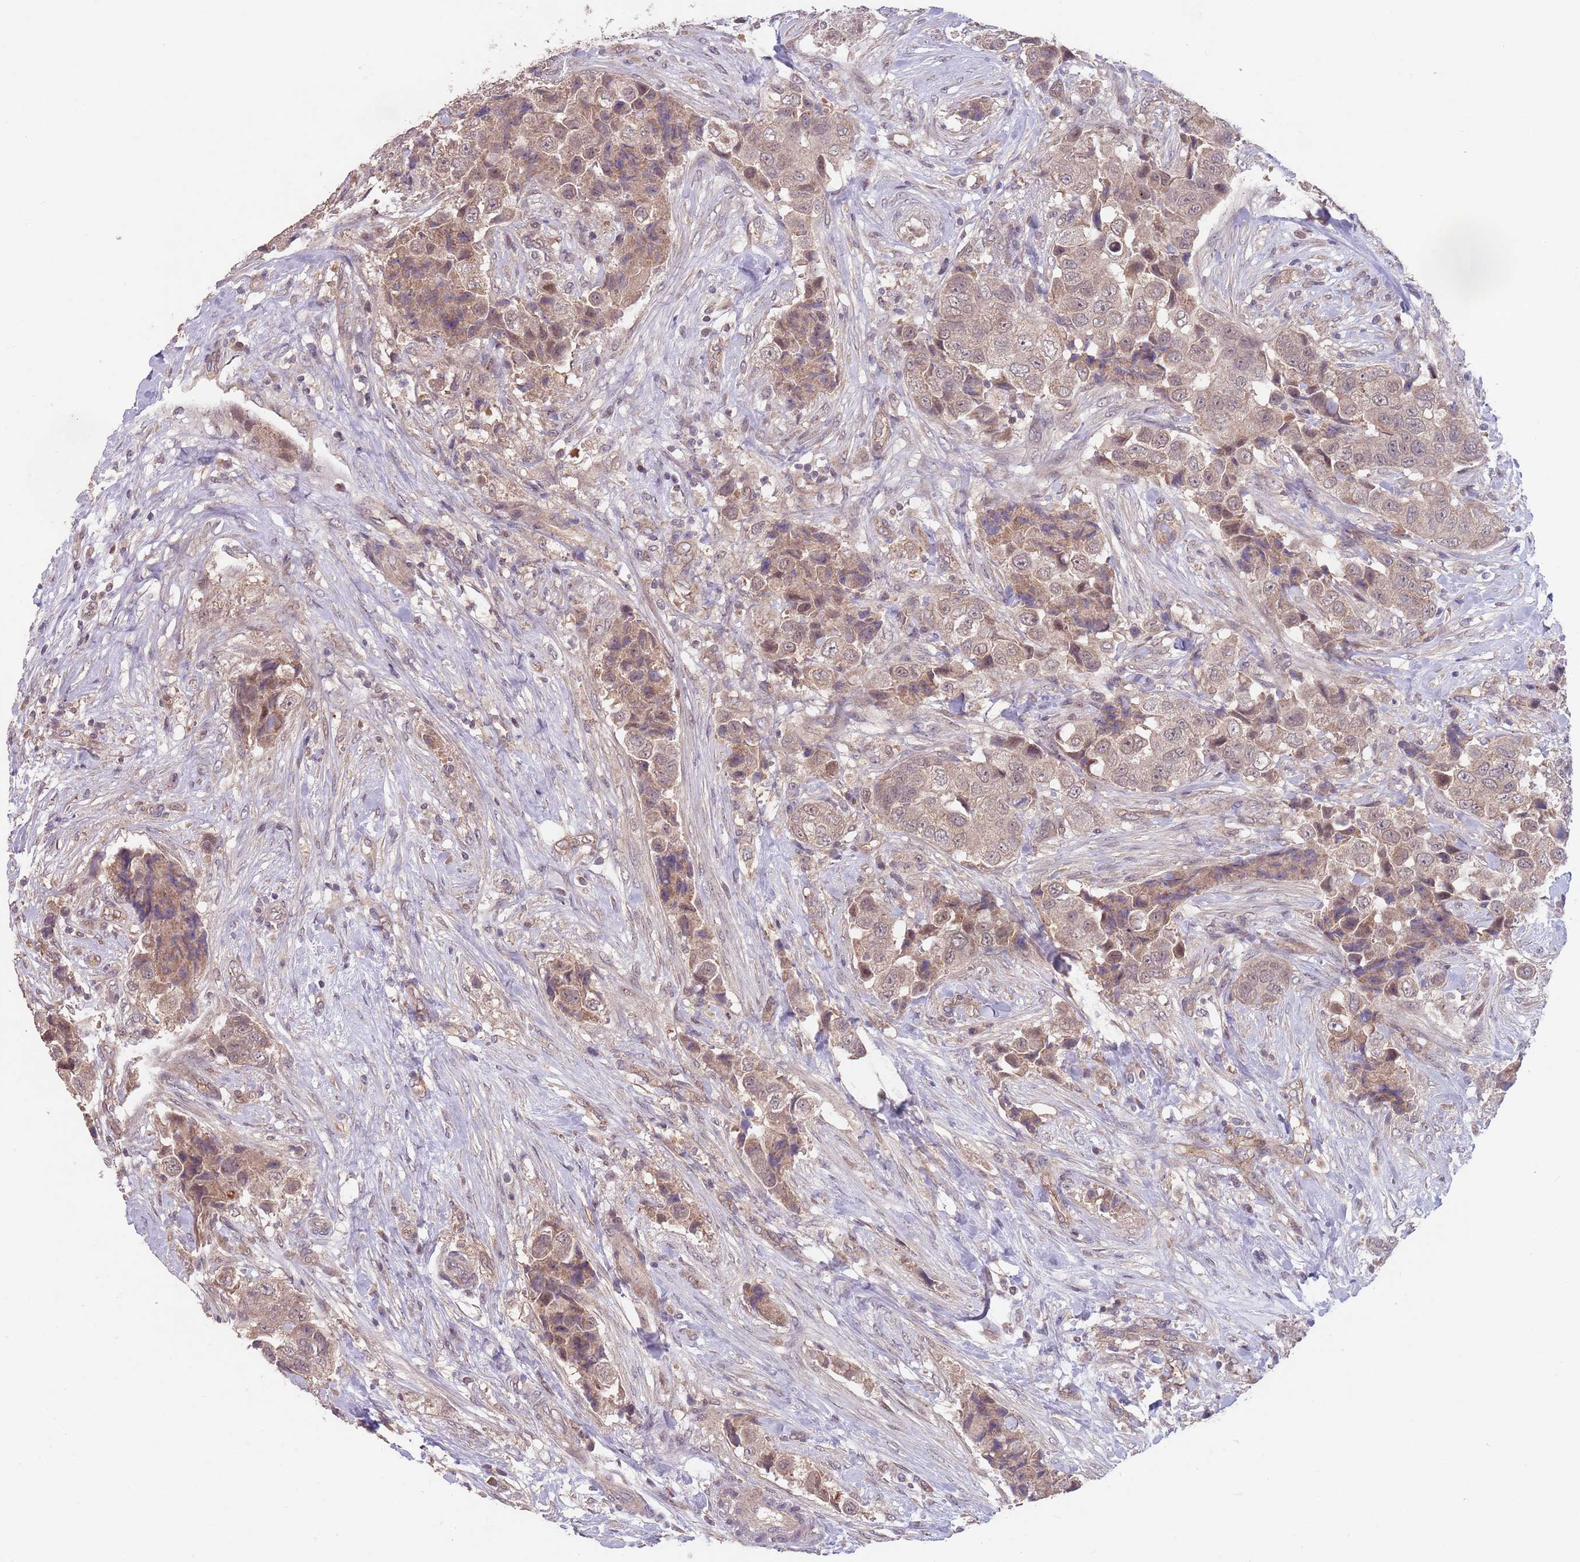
{"staining": {"intensity": "moderate", "quantity": ">75%", "location": "cytoplasmic/membranous"}, "tissue": "breast cancer", "cell_type": "Tumor cells", "image_type": "cancer", "snomed": [{"axis": "morphology", "description": "Normal tissue, NOS"}, {"axis": "morphology", "description": "Duct carcinoma"}, {"axis": "topography", "description": "Breast"}], "caption": "Human breast cancer stained with a brown dye reveals moderate cytoplasmic/membranous positive positivity in about >75% of tumor cells.", "gene": "MEI1", "patient": {"sex": "female", "age": 62}}